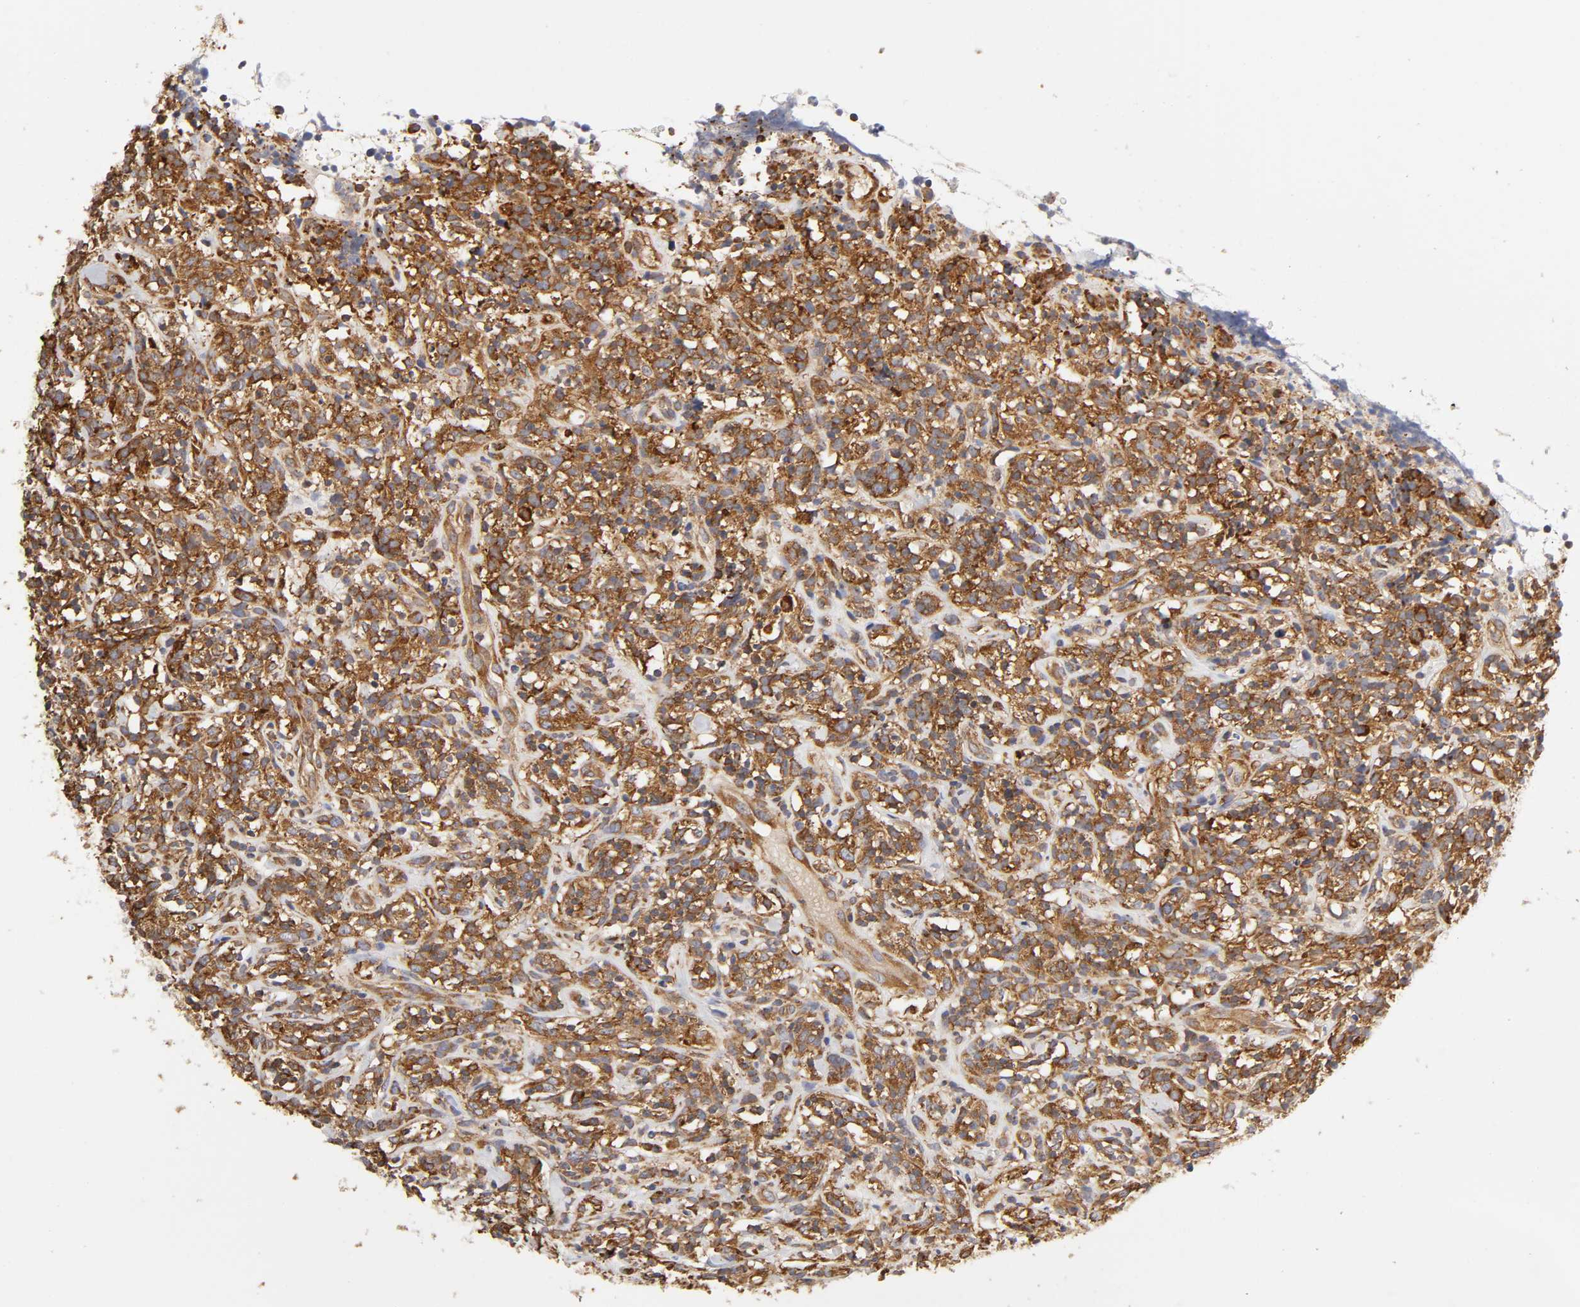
{"staining": {"intensity": "strong", "quantity": ">75%", "location": "cytoplasmic/membranous"}, "tissue": "lymphoma", "cell_type": "Tumor cells", "image_type": "cancer", "snomed": [{"axis": "morphology", "description": "Malignant lymphoma, non-Hodgkin's type, High grade"}, {"axis": "topography", "description": "Lymph node"}], "caption": "High-grade malignant lymphoma, non-Hodgkin's type stained with DAB (3,3'-diaminobenzidine) immunohistochemistry shows high levels of strong cytoplasmic/membranous staining in approximately >75% of tumor cells.", "gene": "RPL14", "patient": {"sex": "female", "age": 73}}